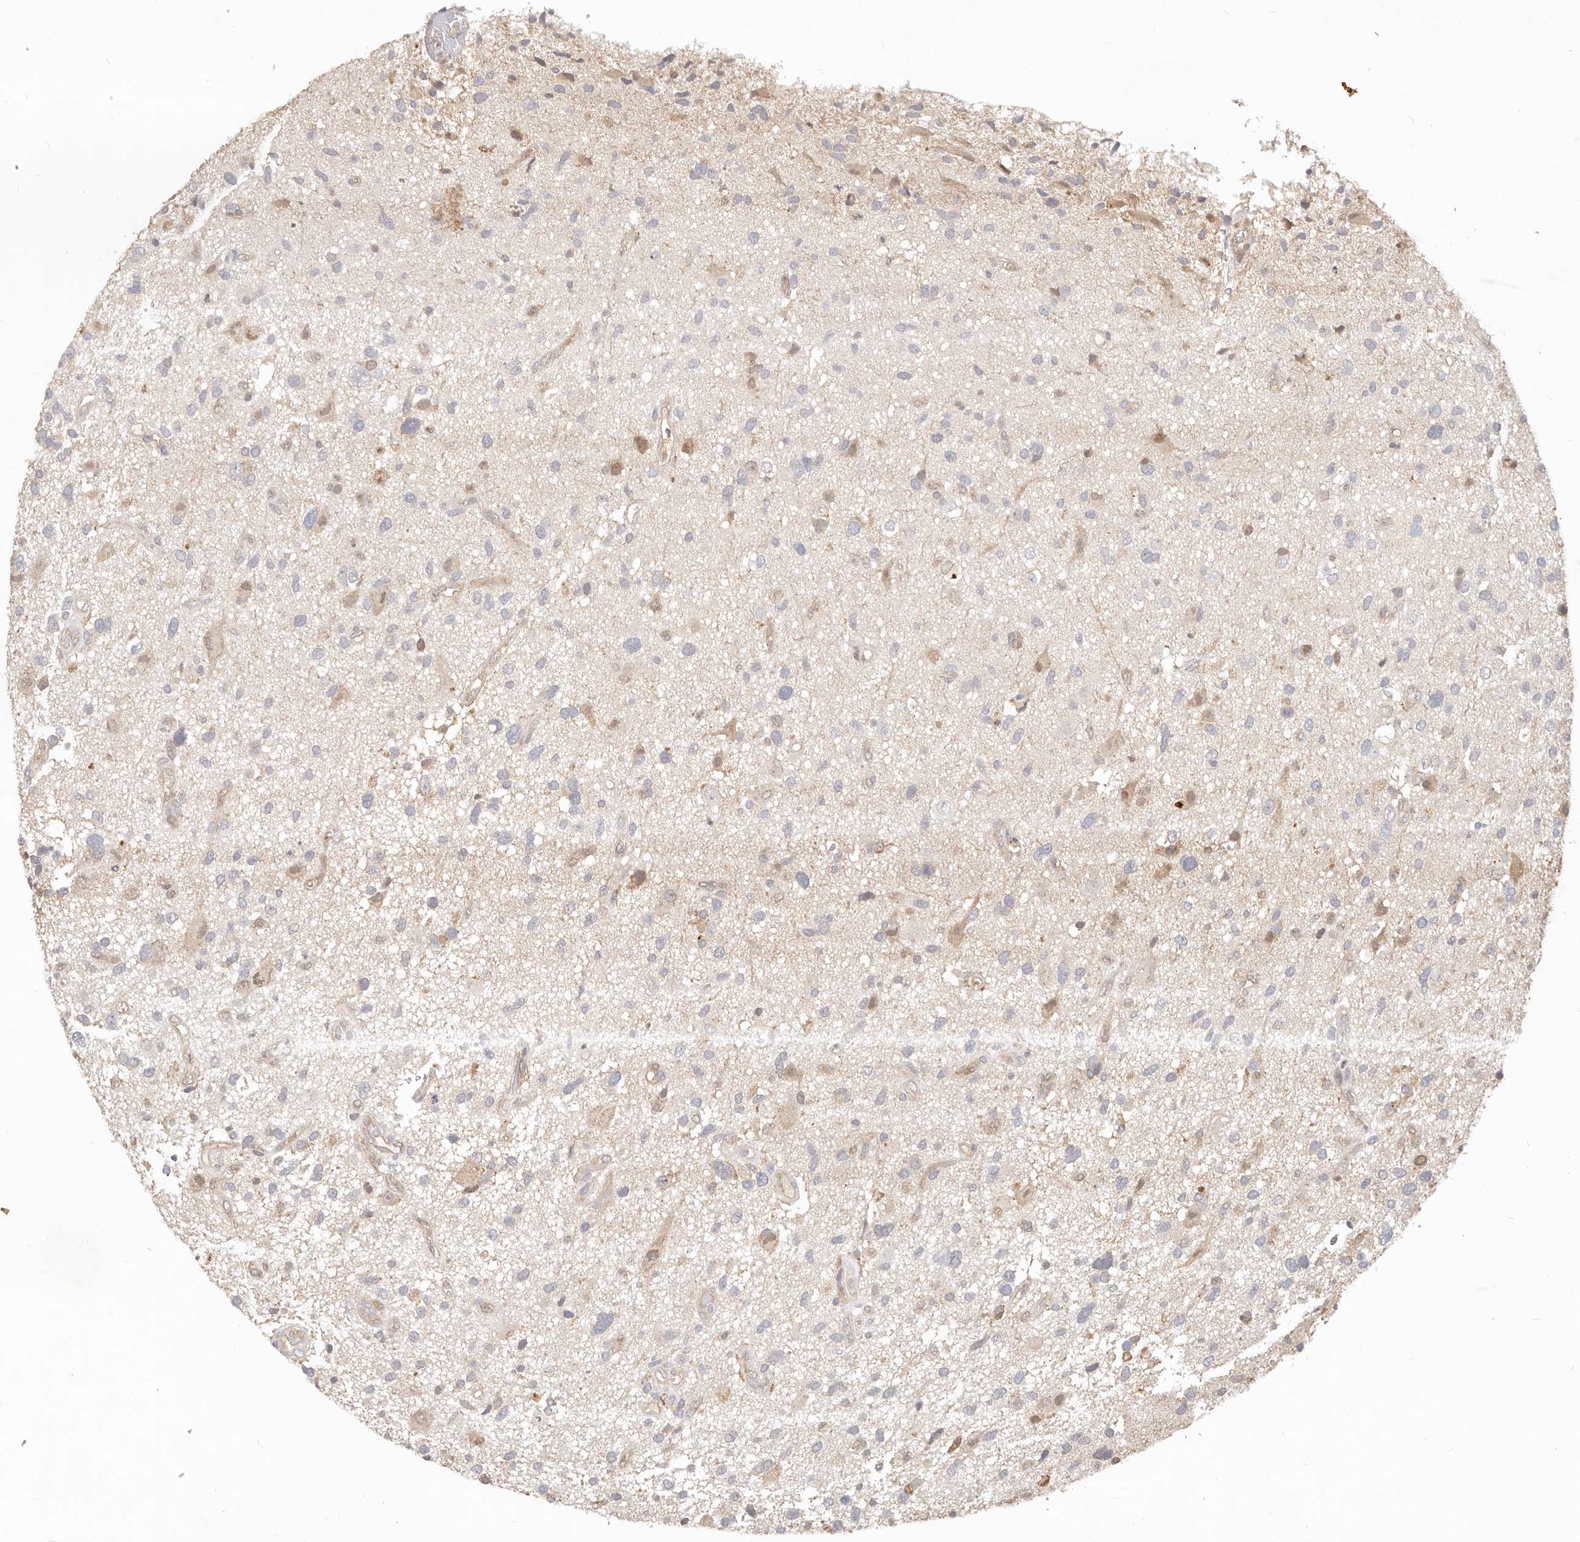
{"staining": {"intensity": "negative", "quantity": "none", "location": "none"}, "tissue": "glioma", "cell_type": "Tumor cells", "image_type": "cancer", "snomed": [{"axis": "morphology", "description": "Glioma, malignant, High grade"}, {"axis": "topography", "description": "Brain"}], "caption": "DAB (3,3'-diaminobenzidine) immunohistochemical staining of glioma reveals no significant staining in tumor cells.", "gene": "USP49", "patient": {"sex": "male", "age": 33}}